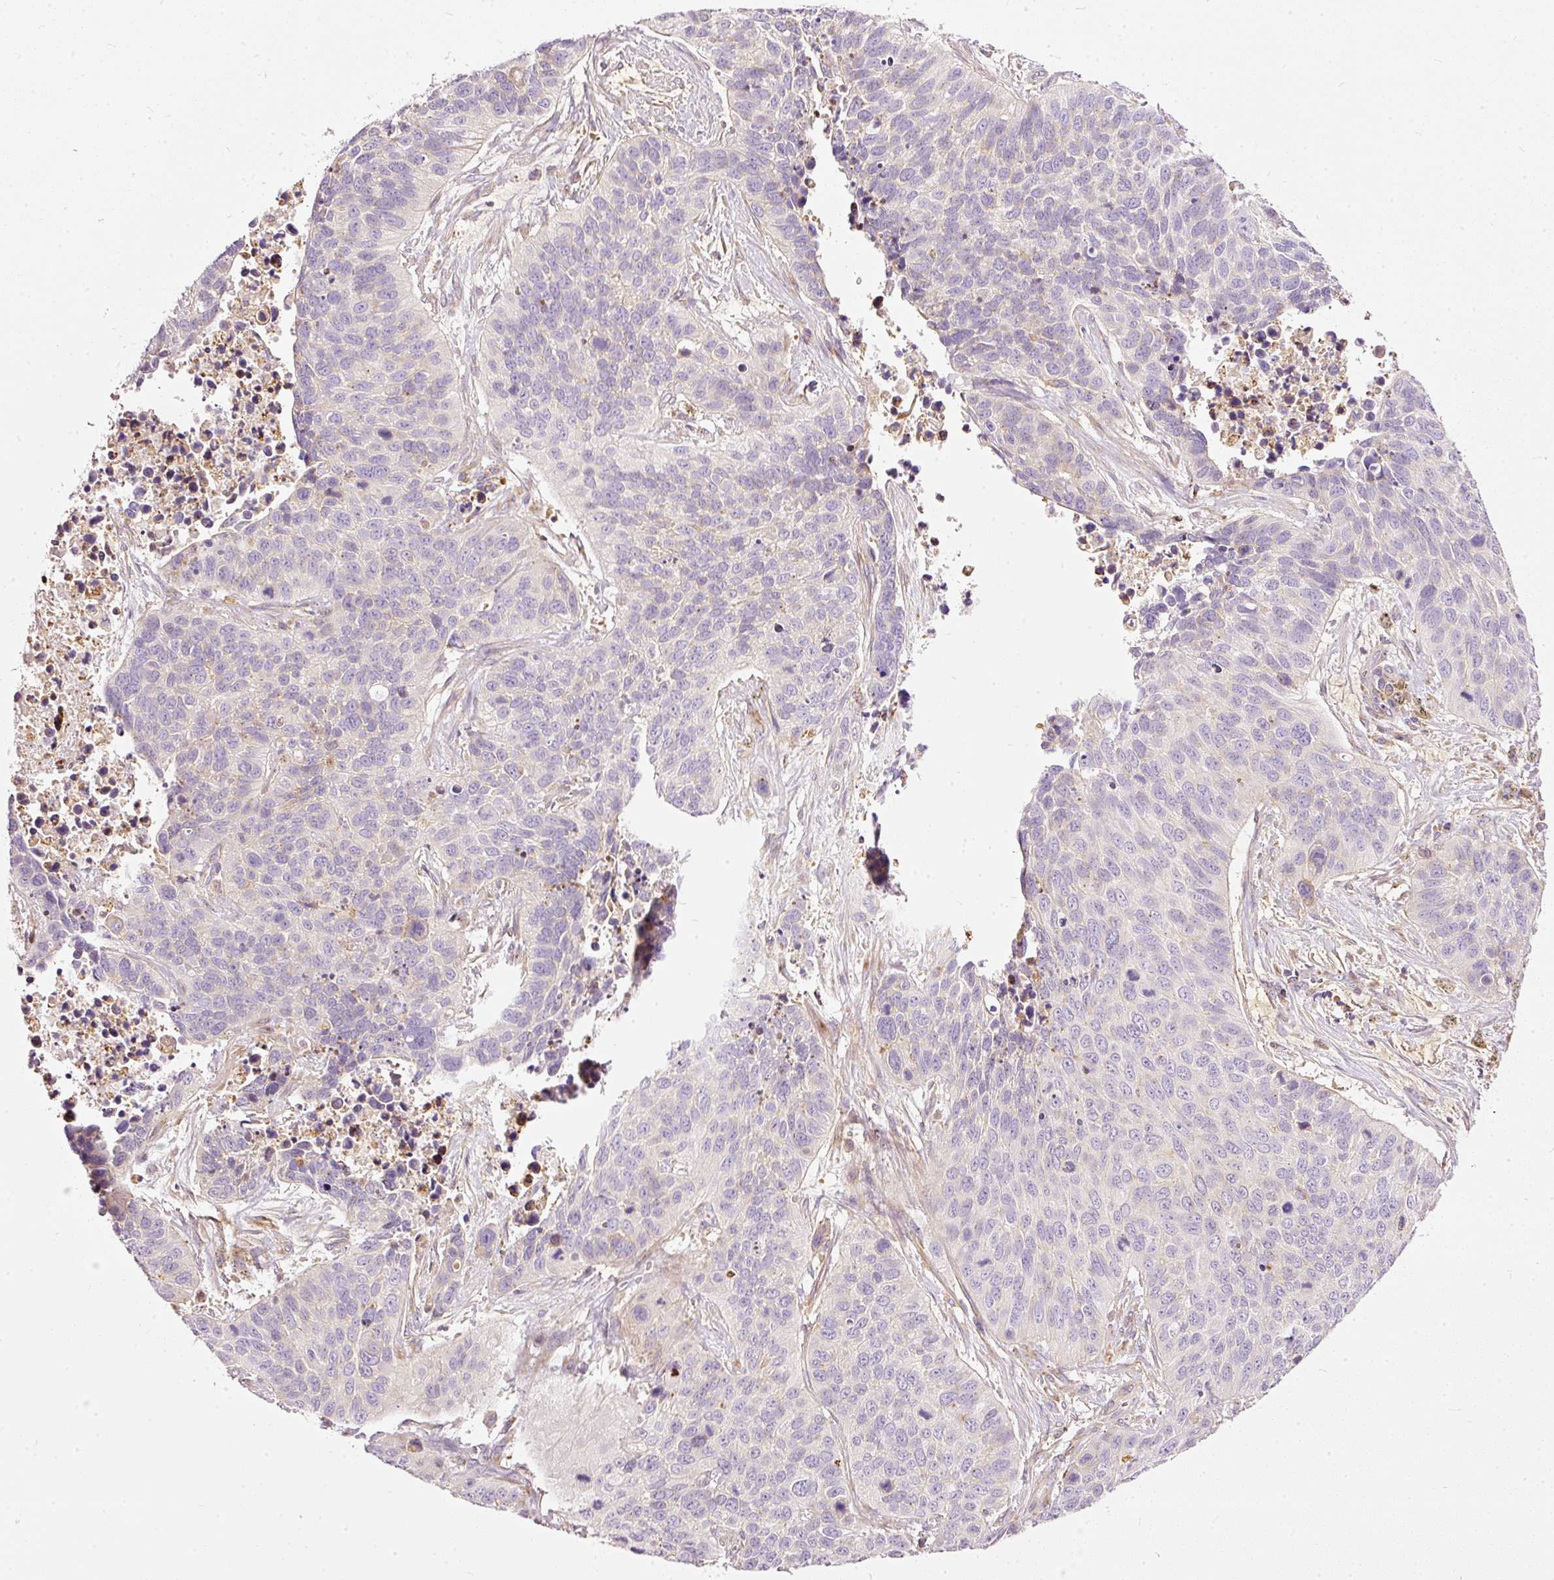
{"staining": {"intensity": "negative", "quantity": "none", "location": "none"}, "tissue": "lung cancer", "cell_type": "Tumor cells", "image_type": "cancer", "snomed": [{"axis": "morphology", "description": "Squamous cell carcinoma, NOS"}, {"axis": "topography", "description": "Lung"}], "caption": "IHC of lung squamous cell carcinoma displays no staining in tumor cells.", "gene": "PAQR9", "patient": {"sex": "male", "age": 62}}